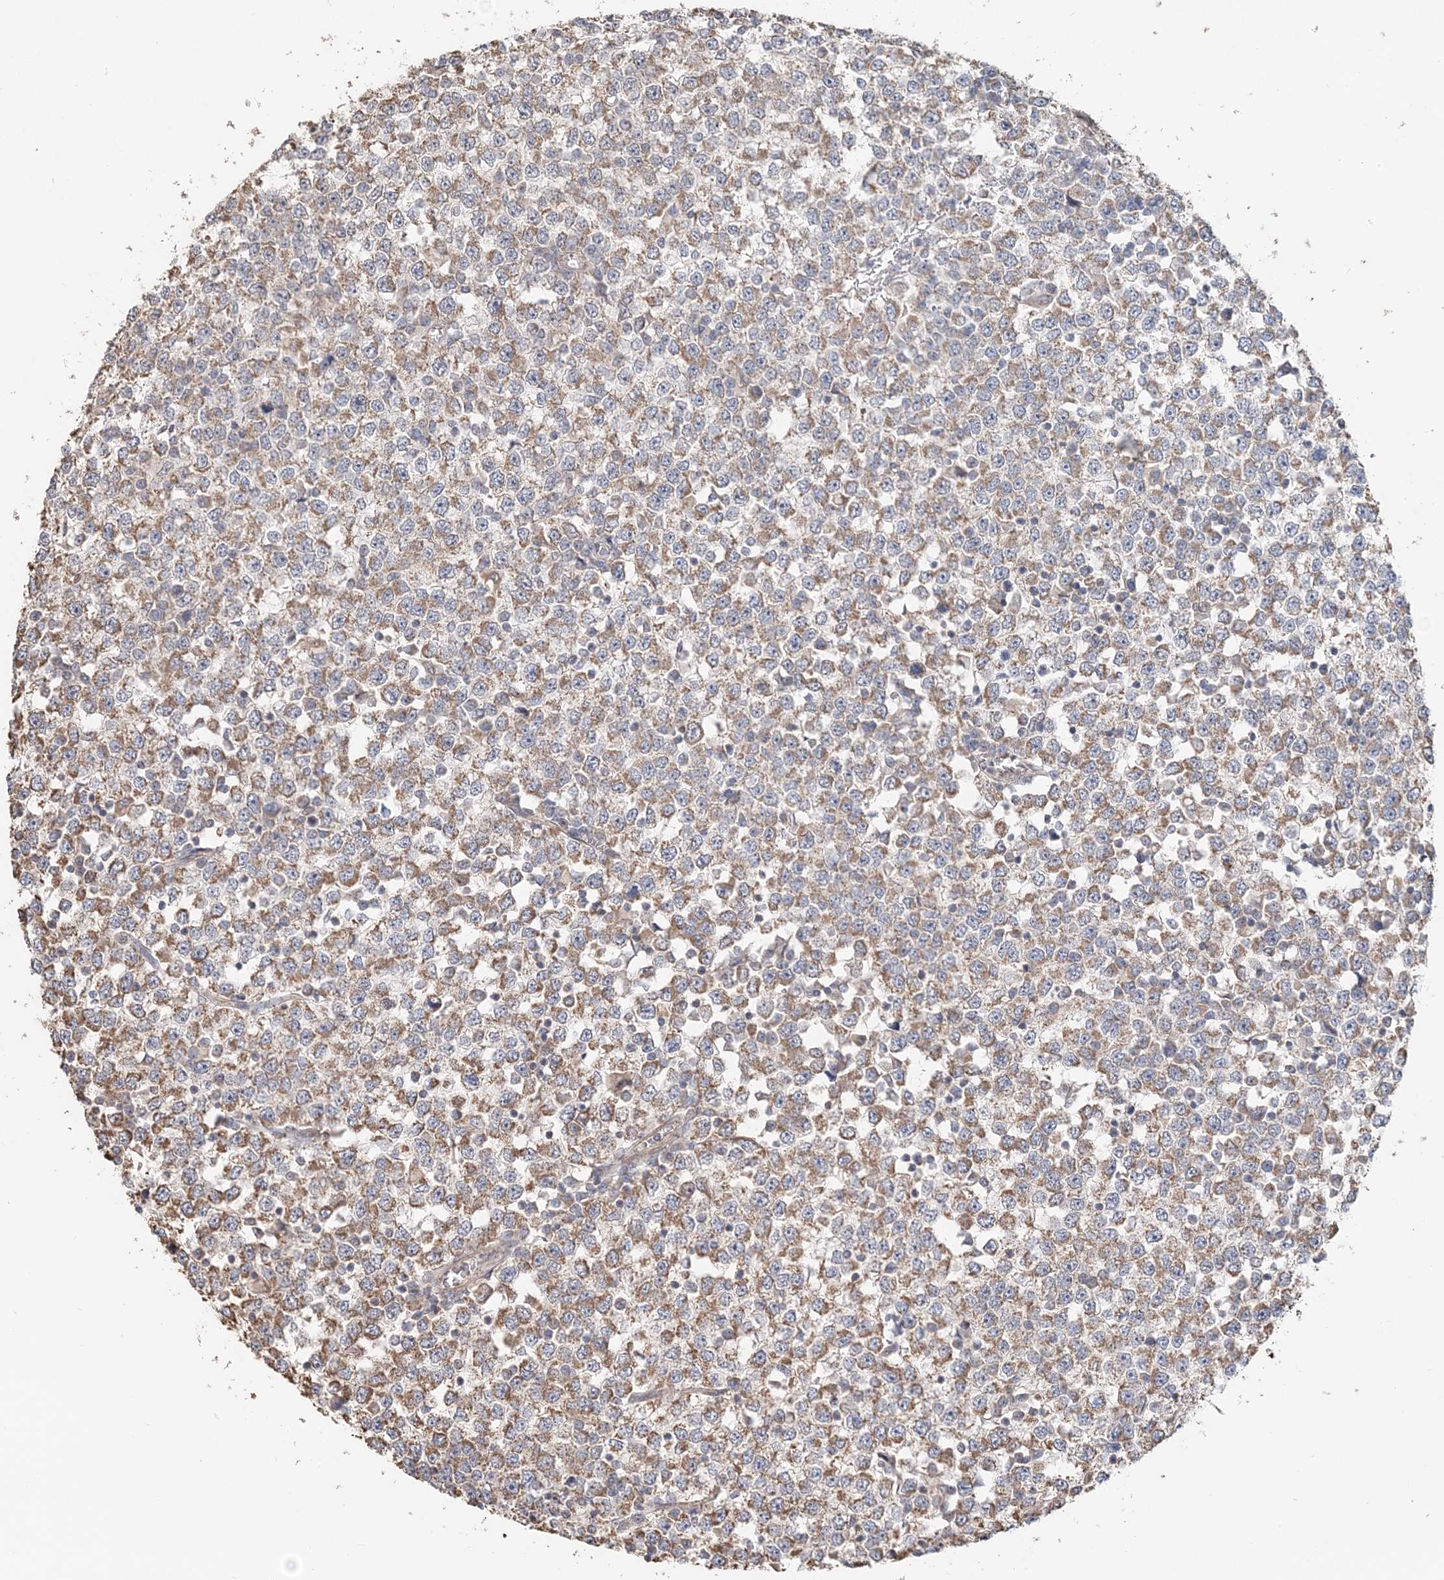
{"staining": {"intensity": "moderate", "quantity": ">75%", "location": "cytoplasmic/membranous"}, "tissue": "testis cancer", "cell_type": "Tumor cells", "image_type": "cancer", "snomed": [{"axis": "morphology", "description": "Seminoma, NOS"}, {"axis": "topography", "description": "Testis"}], "caption": "About >75% of tumor cells in human testis cancer (seminoma) display moderate cytoplasmic/membranous protein expression as visualized by brown immunohistochemical staining.", "gene": "FBXO38", "patient": {"sex": "male", "age": 65}}